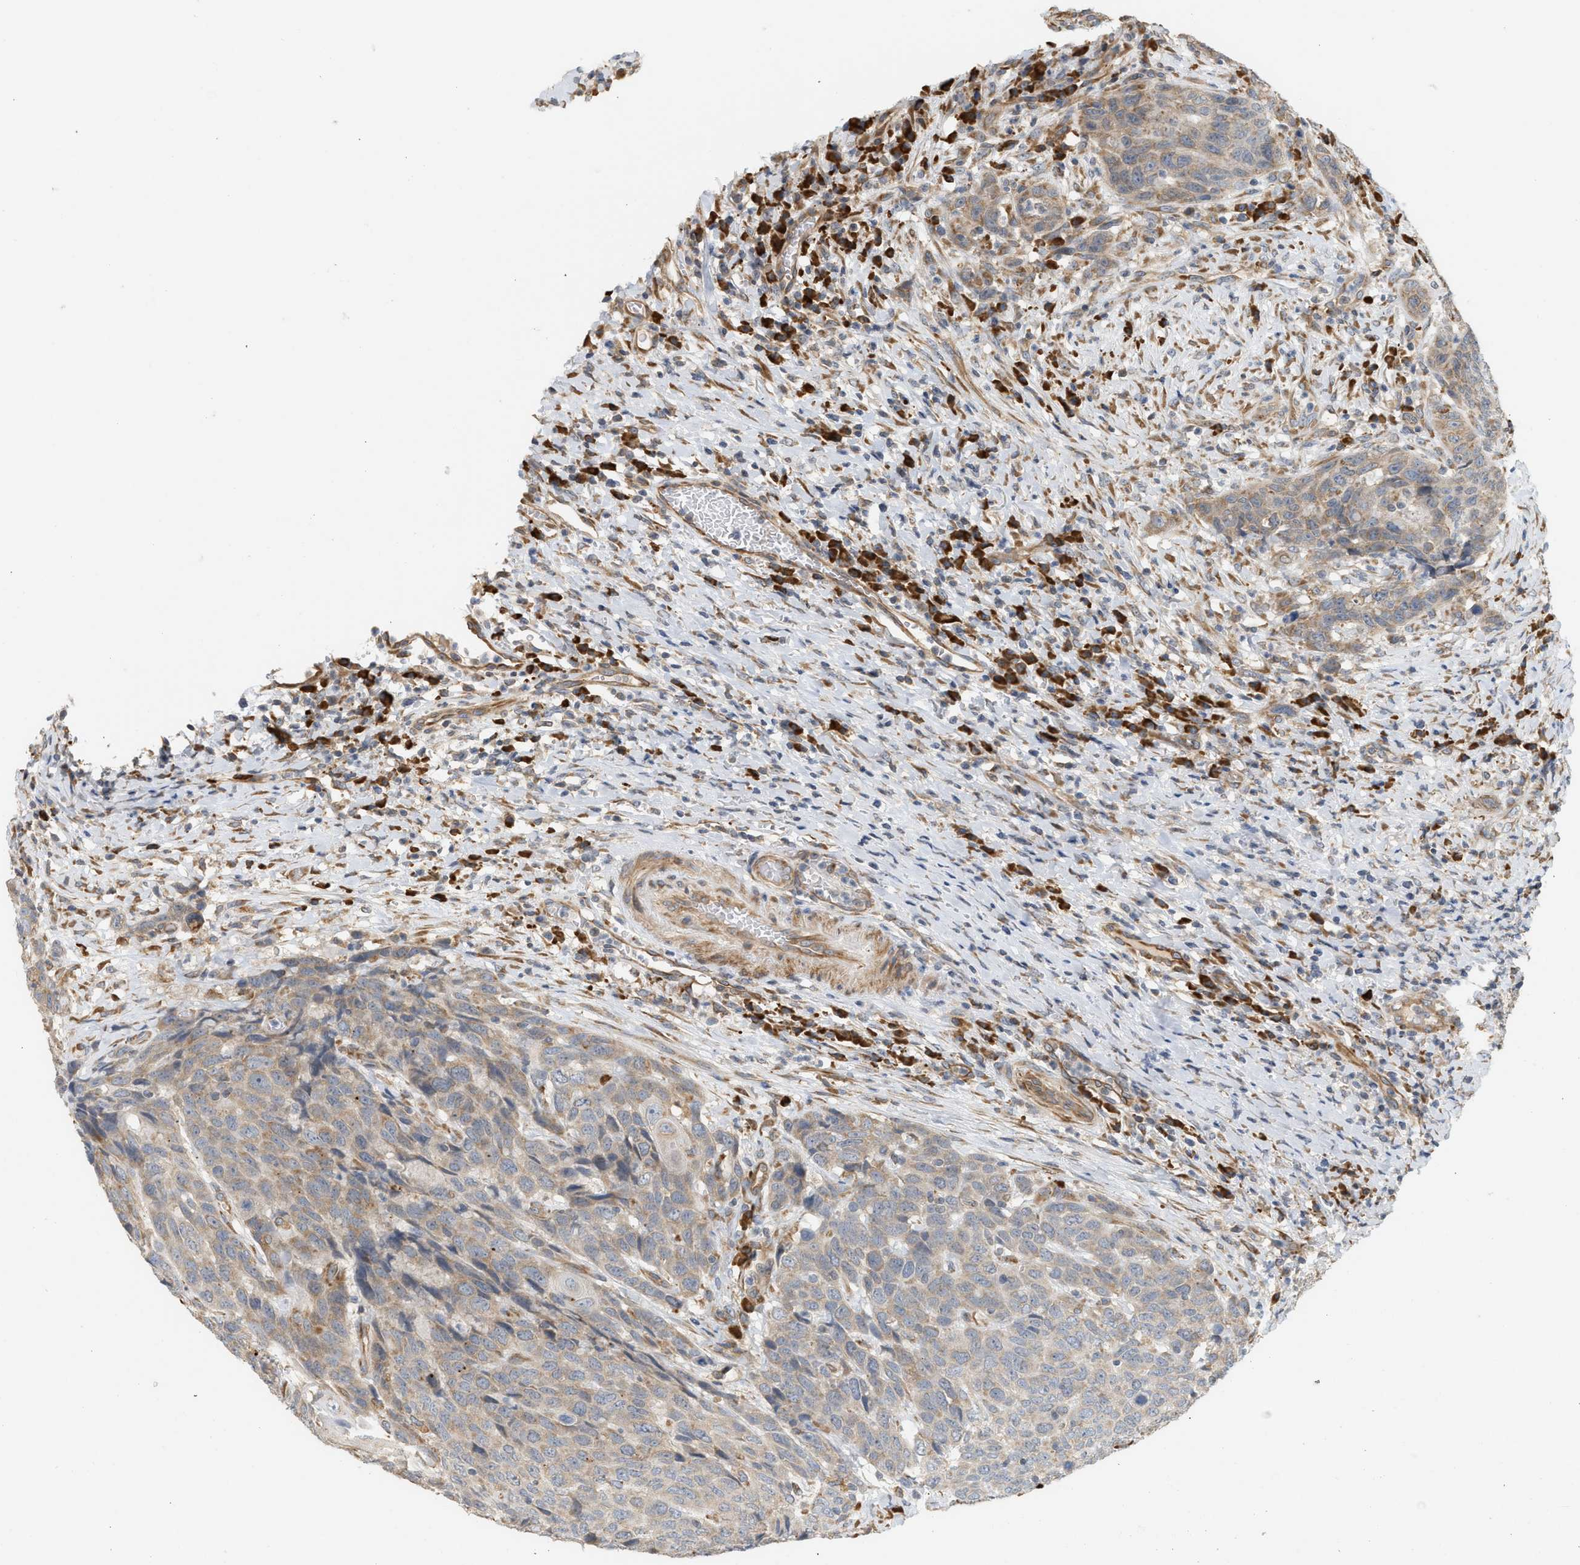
{"staining": {"intensity": "weak", "quantity": ">75%", "location": "cytoplasmic/membranous"}, "tissue": "head and neck cancer", "cell_type": "Tumor cells", "image_type": "cancer", "snomed": [{"axis": "morphology", "description": "Squamous cell carcinoma, NOS"}, {"axis": "topography", "description": "Head-Neck"}], "caption": "Protein positivity by immunohistochemistry (IHC) shows weak cytoplasmic/membranous staining in approximately >75% of tumor cells in squamous cell carcinoma (head and neck).", "gene": "SVOP", "patient": {"sex": "male", "age": 66}}